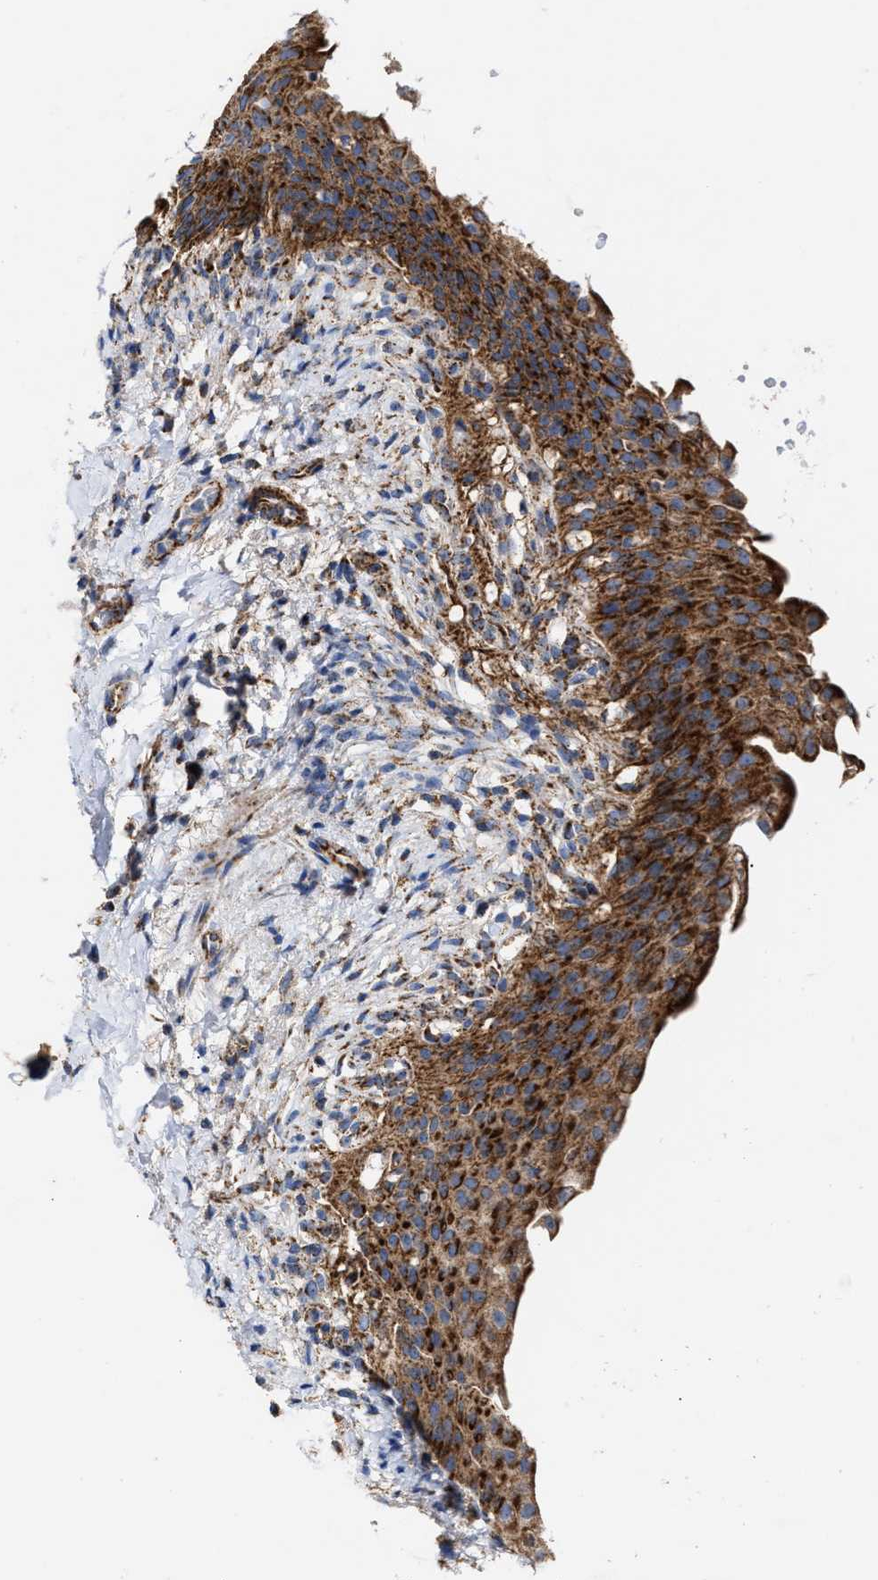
{"staining": {"intensity": "strong", "quantity": ">75%", "location": "cytoplasmic/membranous"}, "tissue": "urinary bladder", "cell_type": "Urothelial cells", "image_type": "normal", "snomed": [{"axis": "morphology", "description": "Normal tissue, NOS"}, {"axis": "topography", "description": "Urinary bladder"}], "caption": "Strong cytoplasmic/membranous protein staining is present in approximately >75% of urothelial cells in urinary bladder.", "gene": "MECR", "patient": {"sex": "female", "age": 60}}